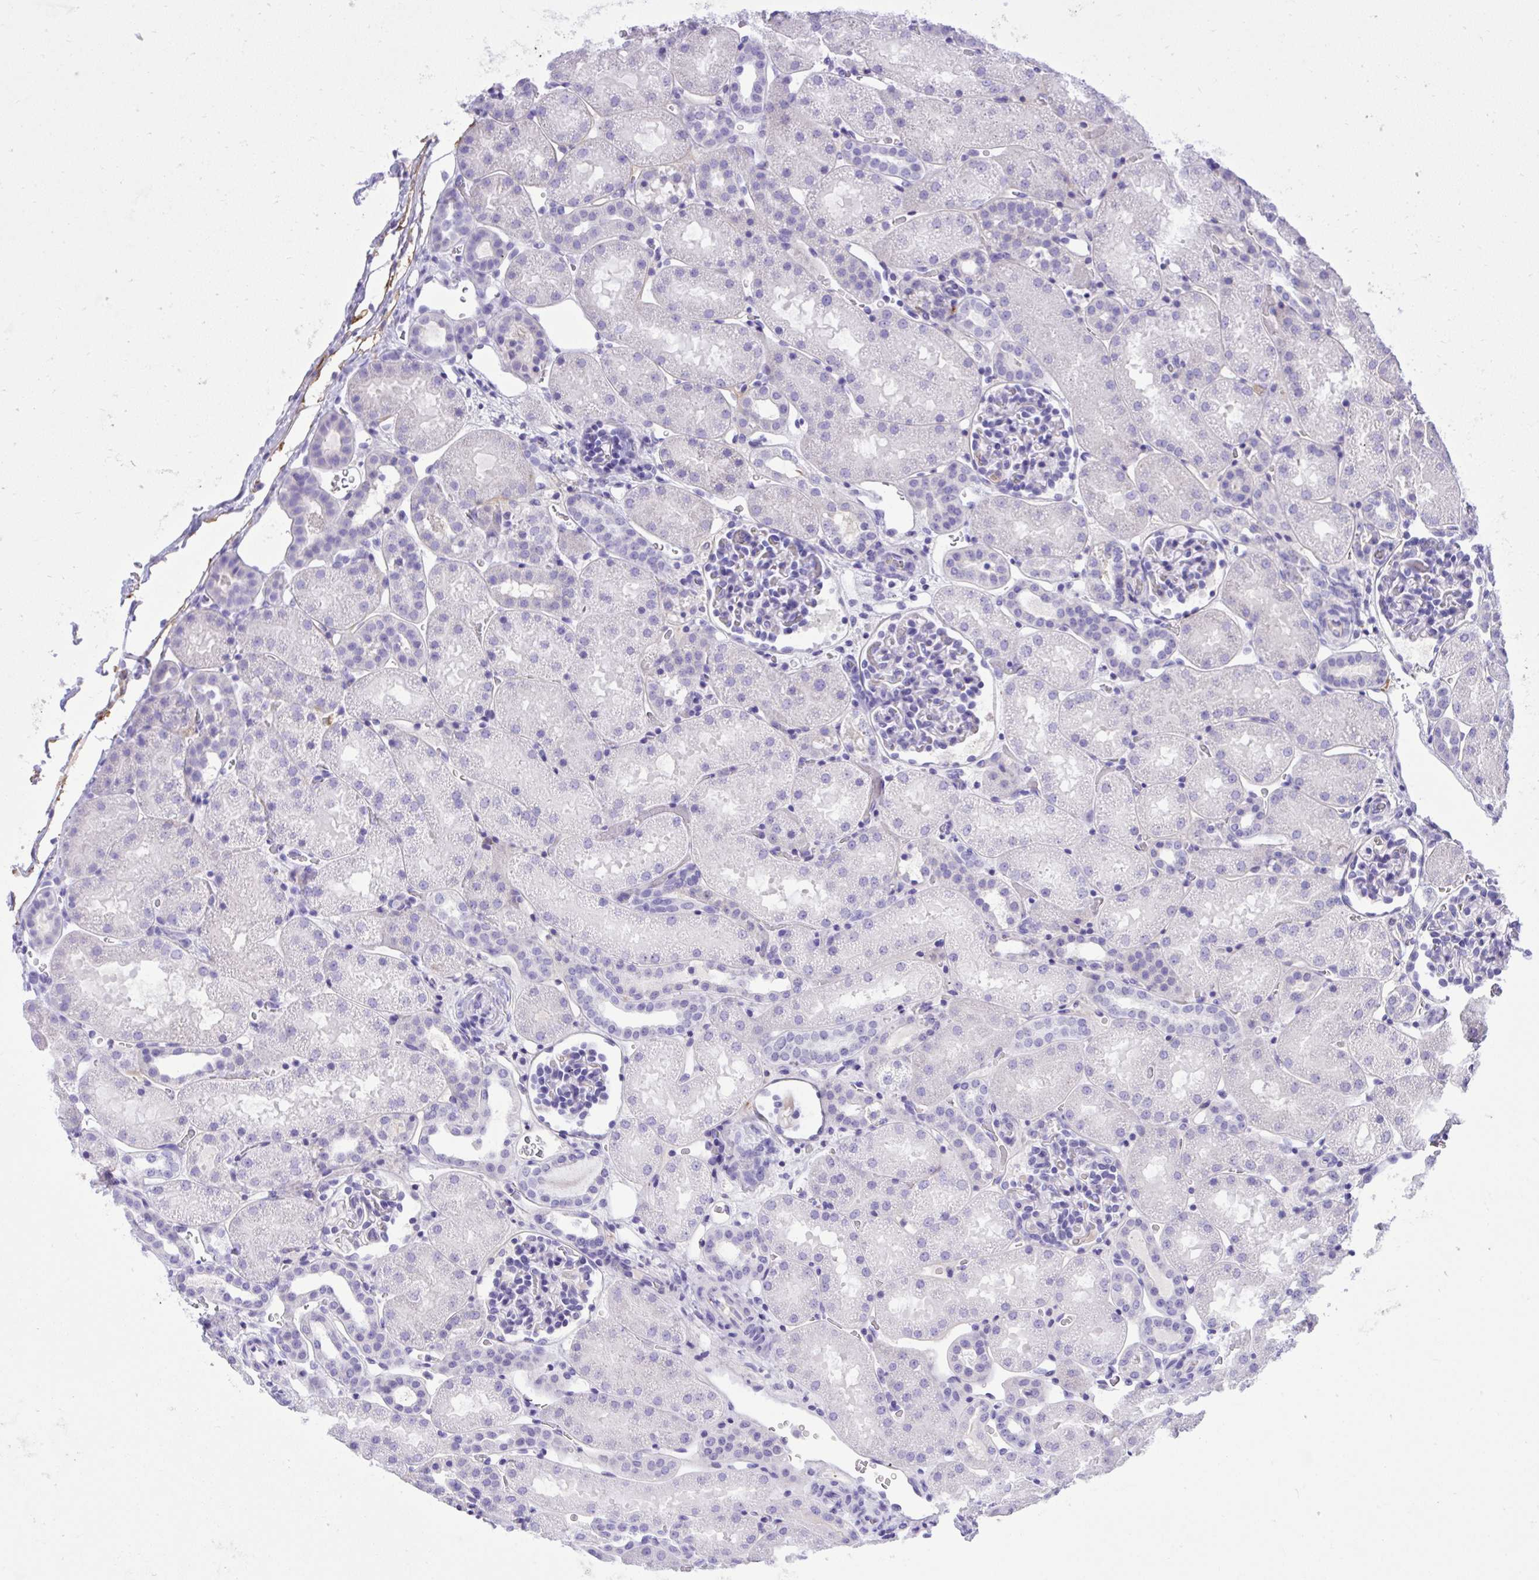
{"staining": {"intensity": "negative", "quantity": "none", "location": "none"}, "tissue": "kidney", "cell_type": "Cells in glomeruli", "image_type": "normal", "snomed": [{"axis": "morphology", "description": "Normal tissue, NOS"}, {"axis": "topography", "description": "Kidney"}], "caption": "Cells in glomeruli show no significant protein positivity in normal kidney.", "gene": "ST6GALNAC3", "patient": {"sex": "male", "age": 2}}